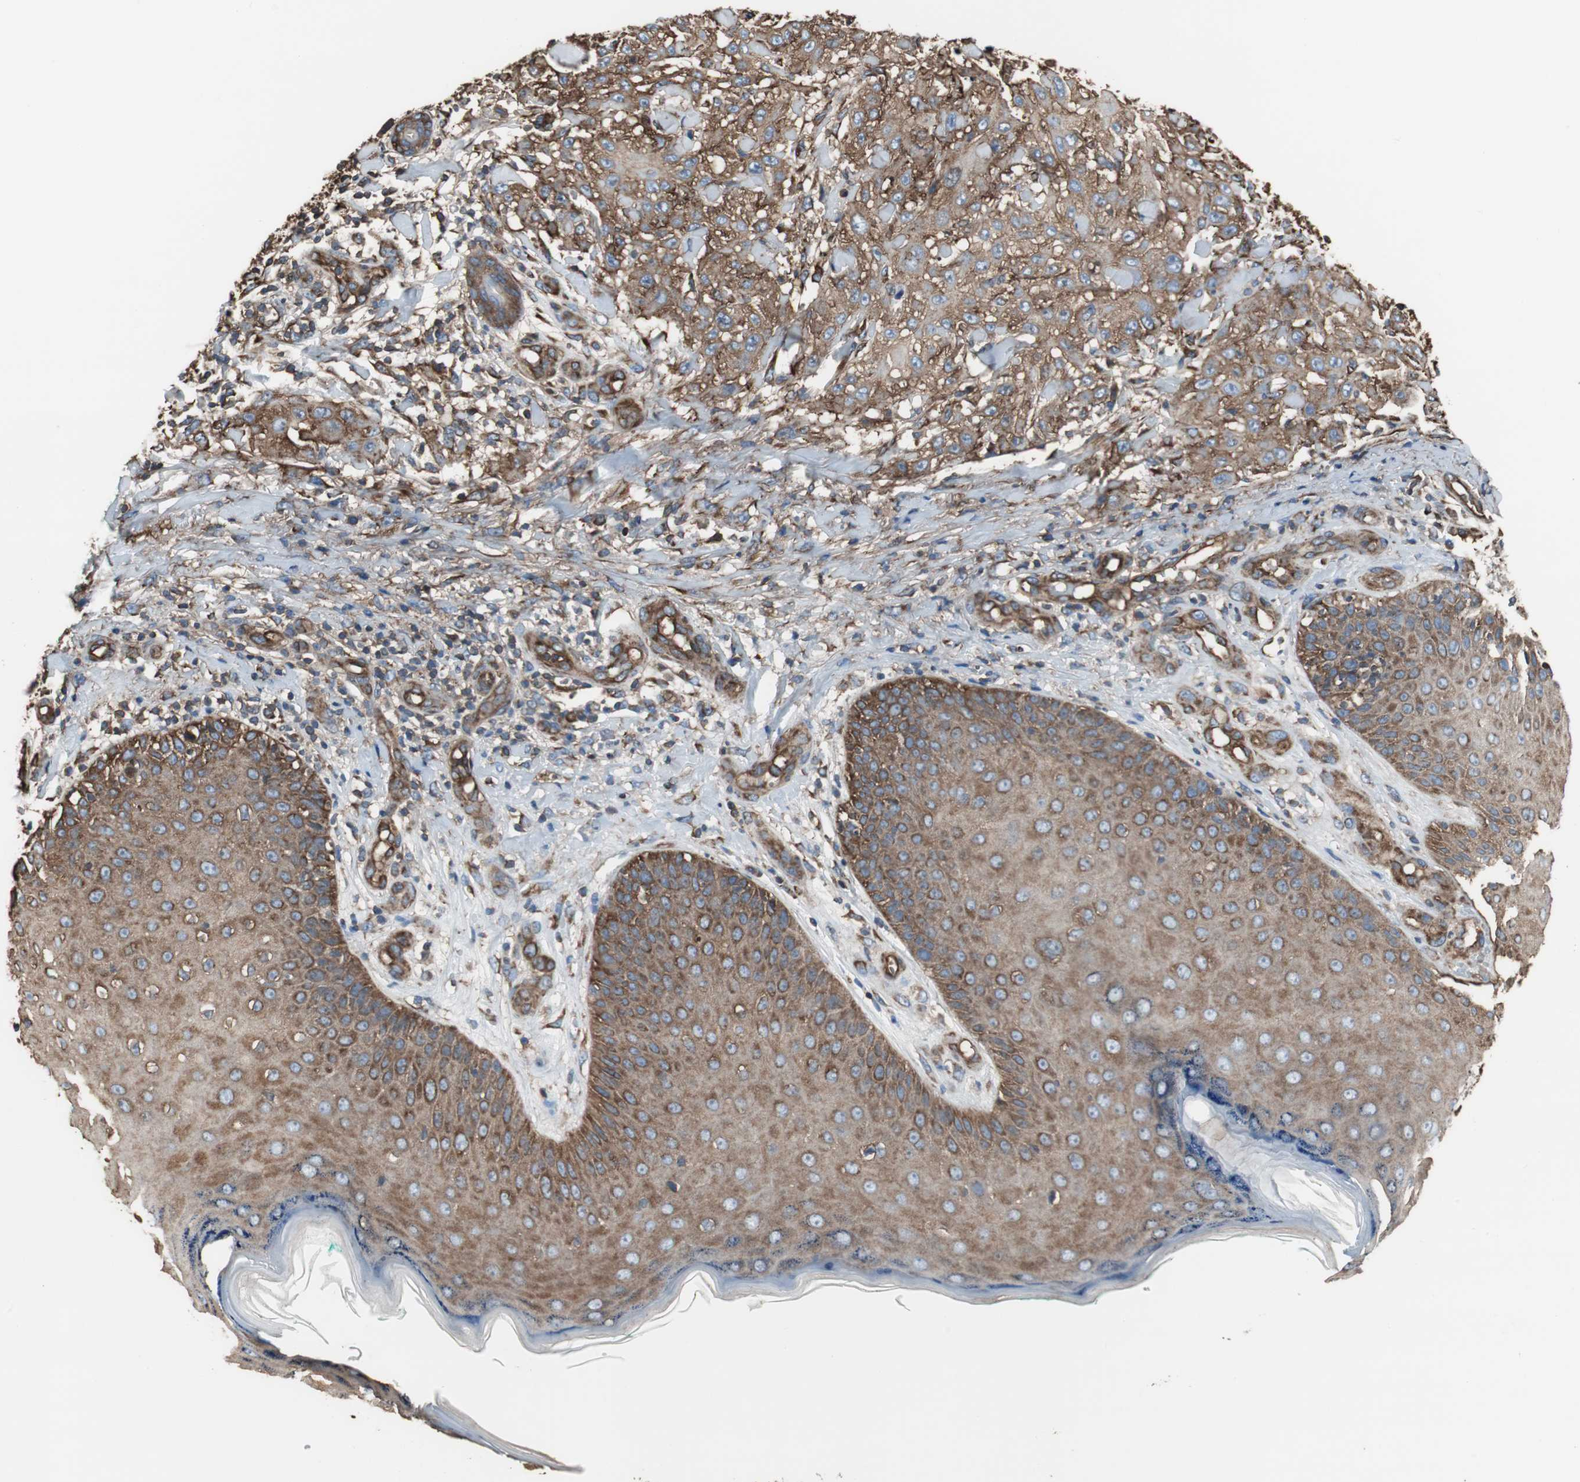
{"staining": {"intensity": "moderate", "quantity": ">75%", "location": "cytoplasmic/membranous"}, "tissue": "skin cancer", "cell_type": "Tumor cells", "image_type": "cancer", "snomed": [{"axis": "morphology", "description": "Squamous cell carcinoma, NOS"}, {"axis": "topography", "description": "Skin"}], "caption": "This micrograph reveals immunohistochemistry staining of human squamous cell carcinoma (skin), with medium moderate cytoplasmic/membranous positivity in about >75% of tumor cells.", "gene": "ACTN1", "patient": {"sex": "female", "age": 42}}